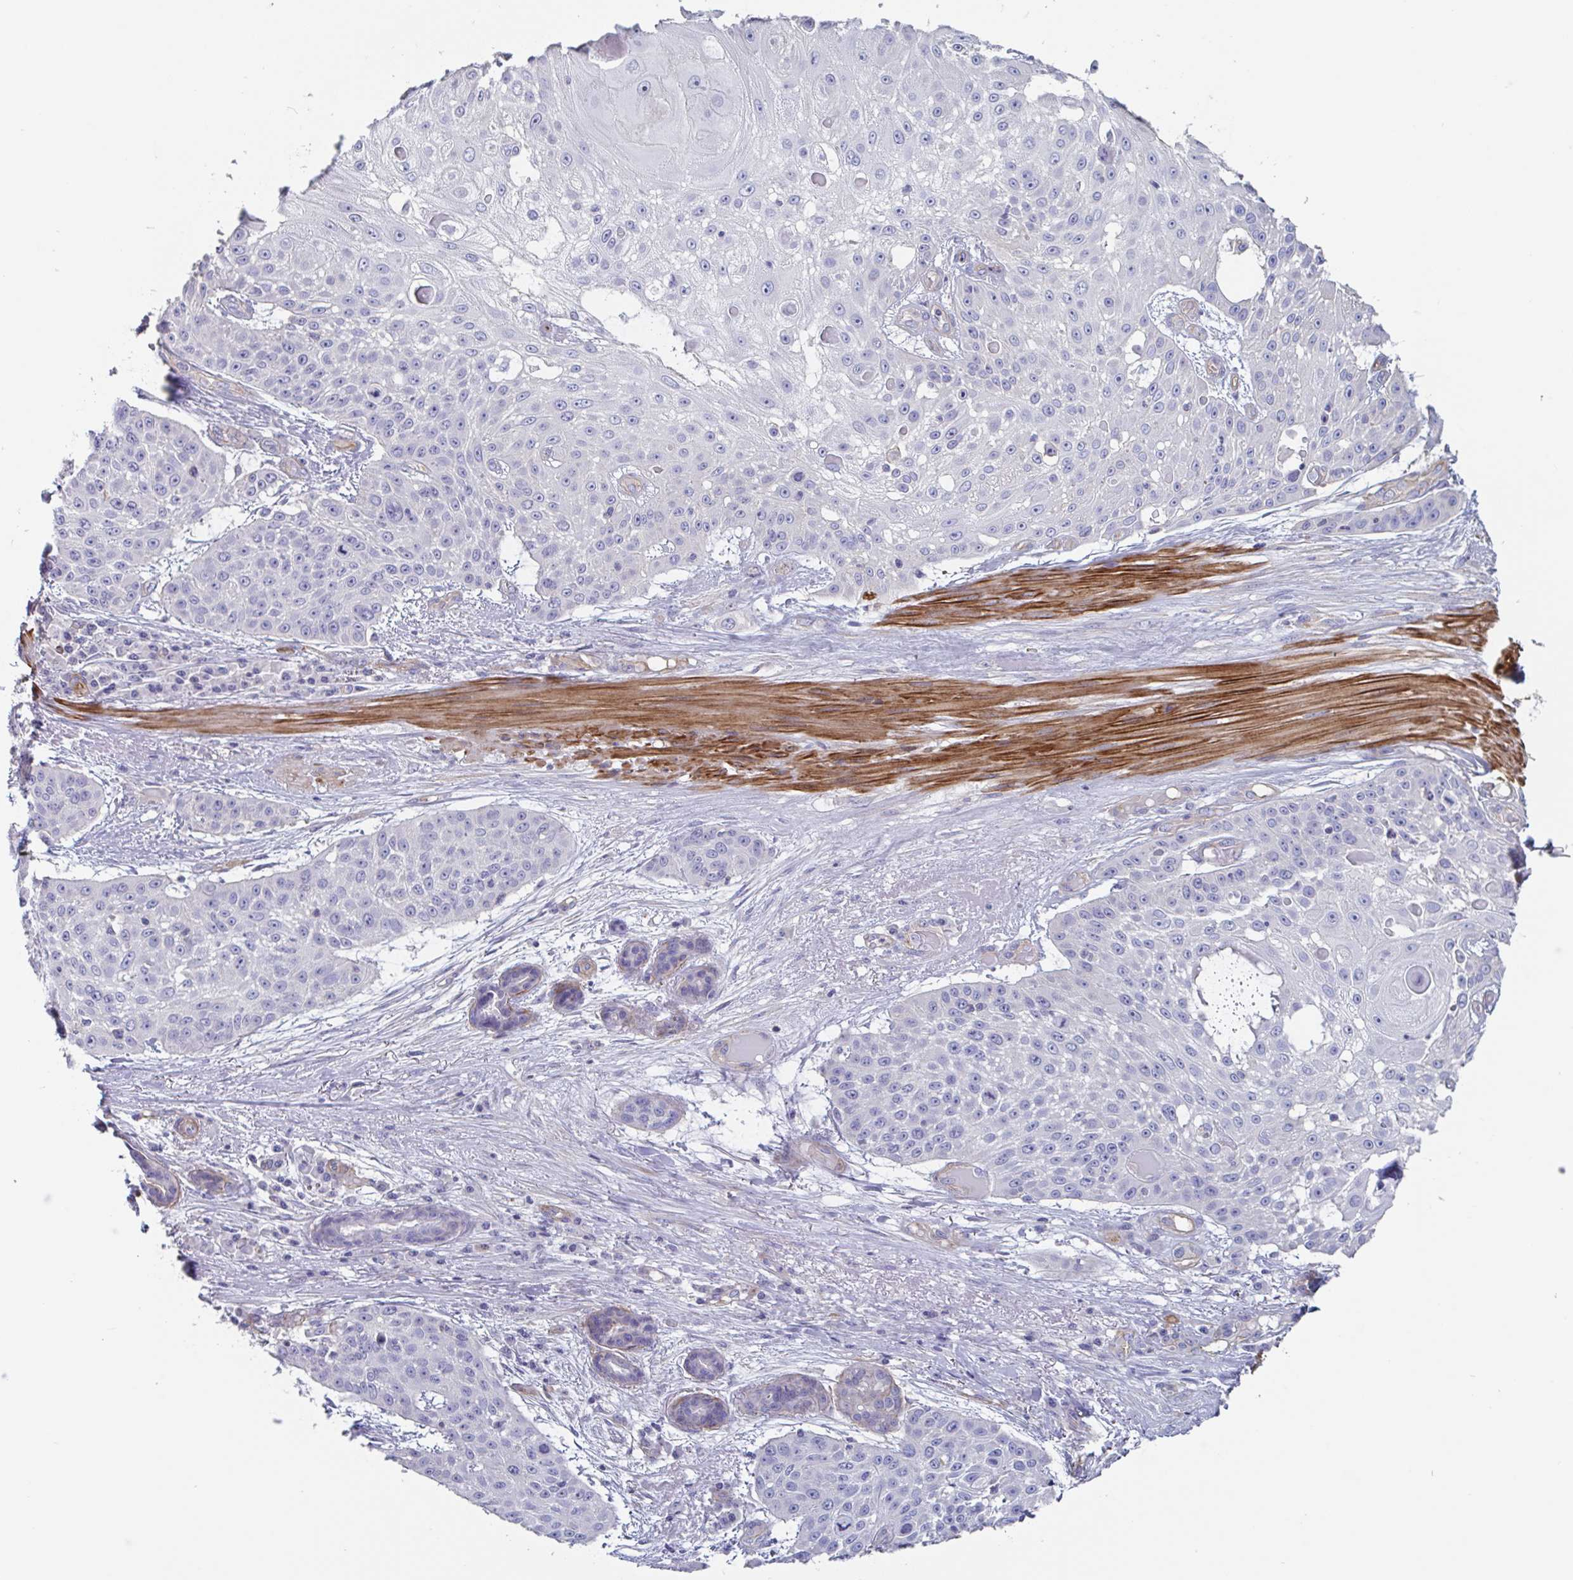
{"staining": {"intensity": "negative", "quantity": "none", "location": "none"}, "tissue": "skin cancer", "cell_type": "Tumor cells", "image_type": "cancer", "snomed": [{"axis": "morphology", "description": "Squamous cell carcinoma, NOS"}, {"axis": "topography", "description": "Skin"}], "caption": "The IHC micrograph has no significant staining in tumor cells of skin cancer (squamous cell carcinoma) tissue.", "gene": "SHISA7", "patient": {"sex": "female", "age": 86}}